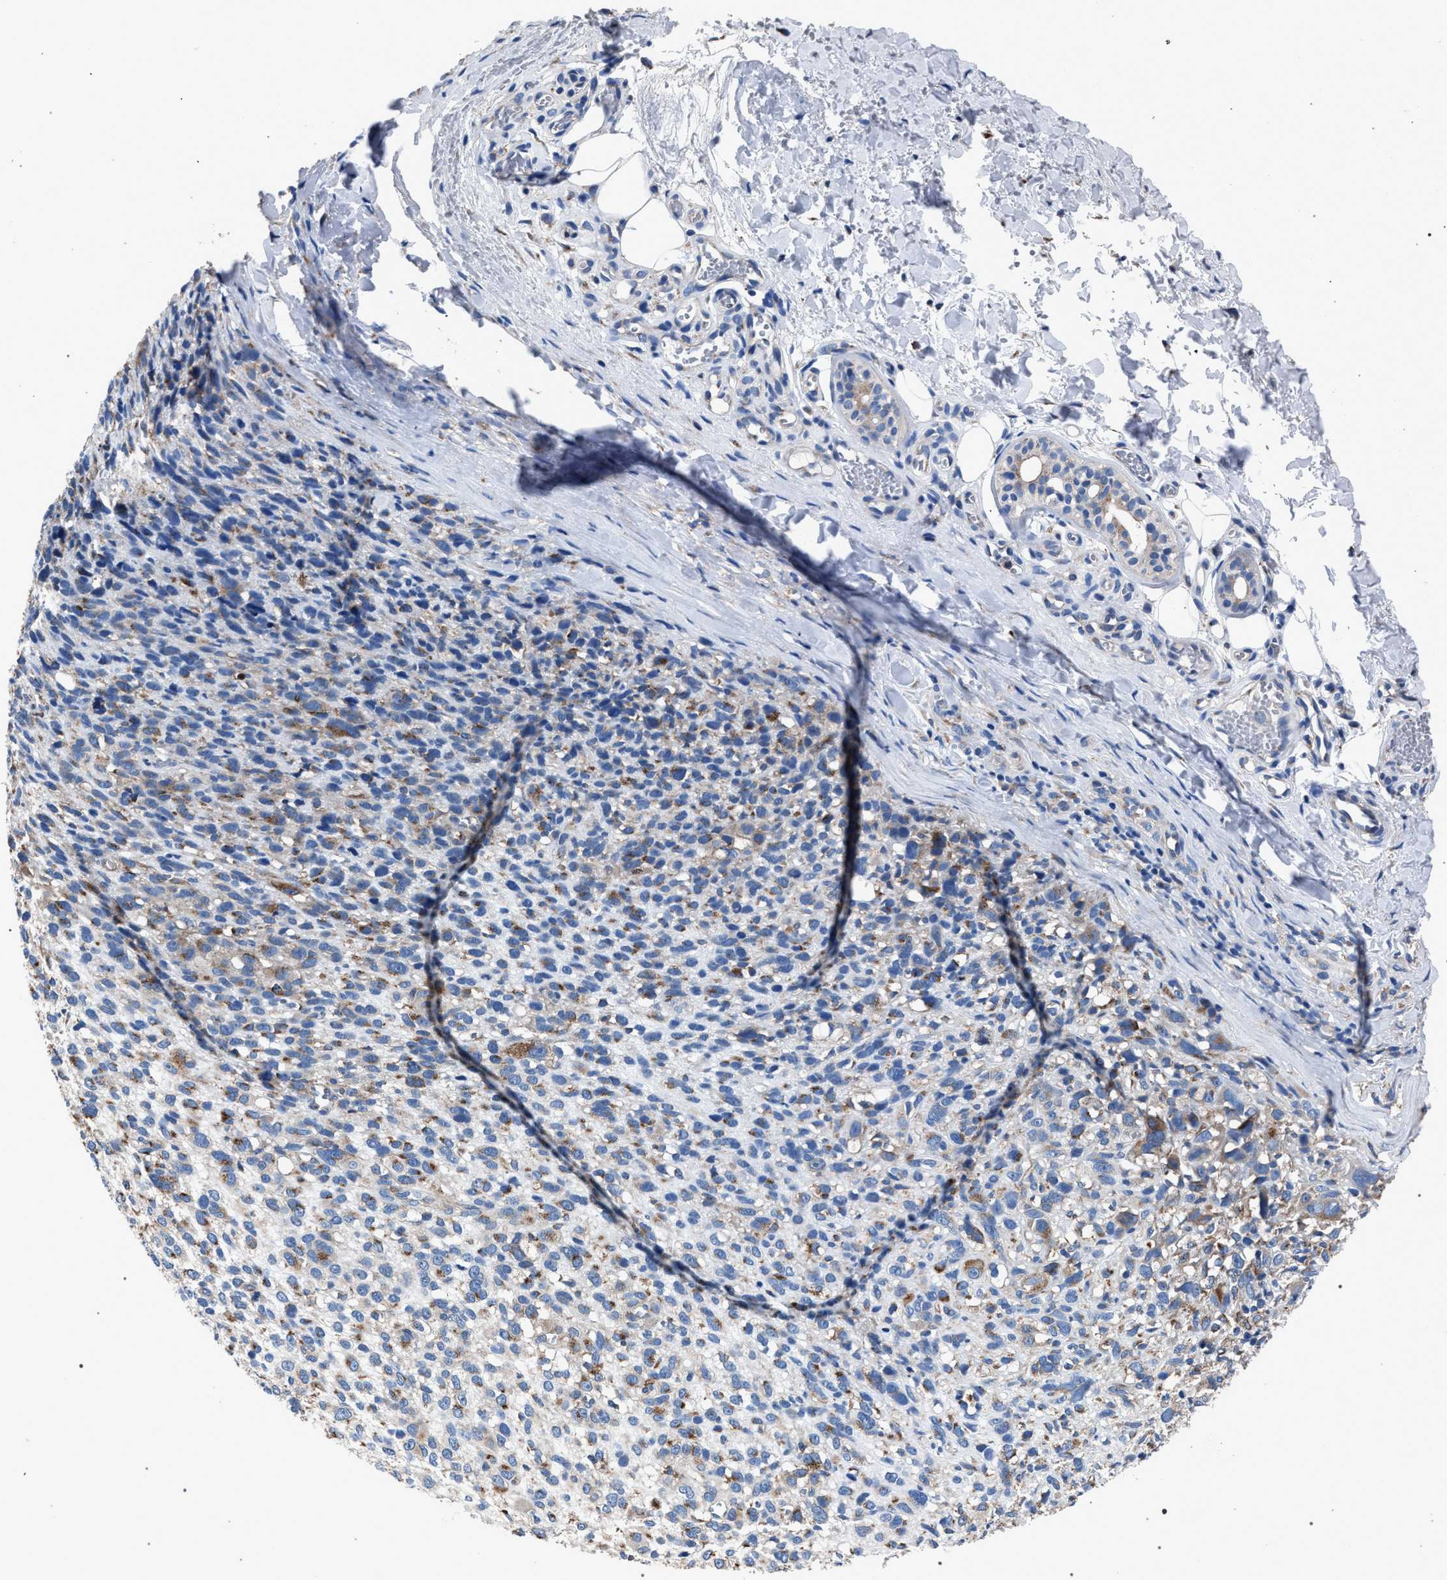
{"staining": {"intensity": "weak", "quantity": "<25%", "location": "cytoplasmic/membranous"}, "tissue": "melanoma", "cell_type": "Tumor cells", "image_type": "cancer", "snomed": [{"axis": "morphology", "description": "Malignant melanoma, NOS"}, {"axis": "topography", "description": "Skin"}], "caption": "There is no significant staining in tumor cells of malignant melanoma. (DAB (3,3'-diaminobenzidine) IHC with hematoxylin counter stain).", "gene": "ATP6V0A1", "patient": {"sex": "female", "age": 55}}